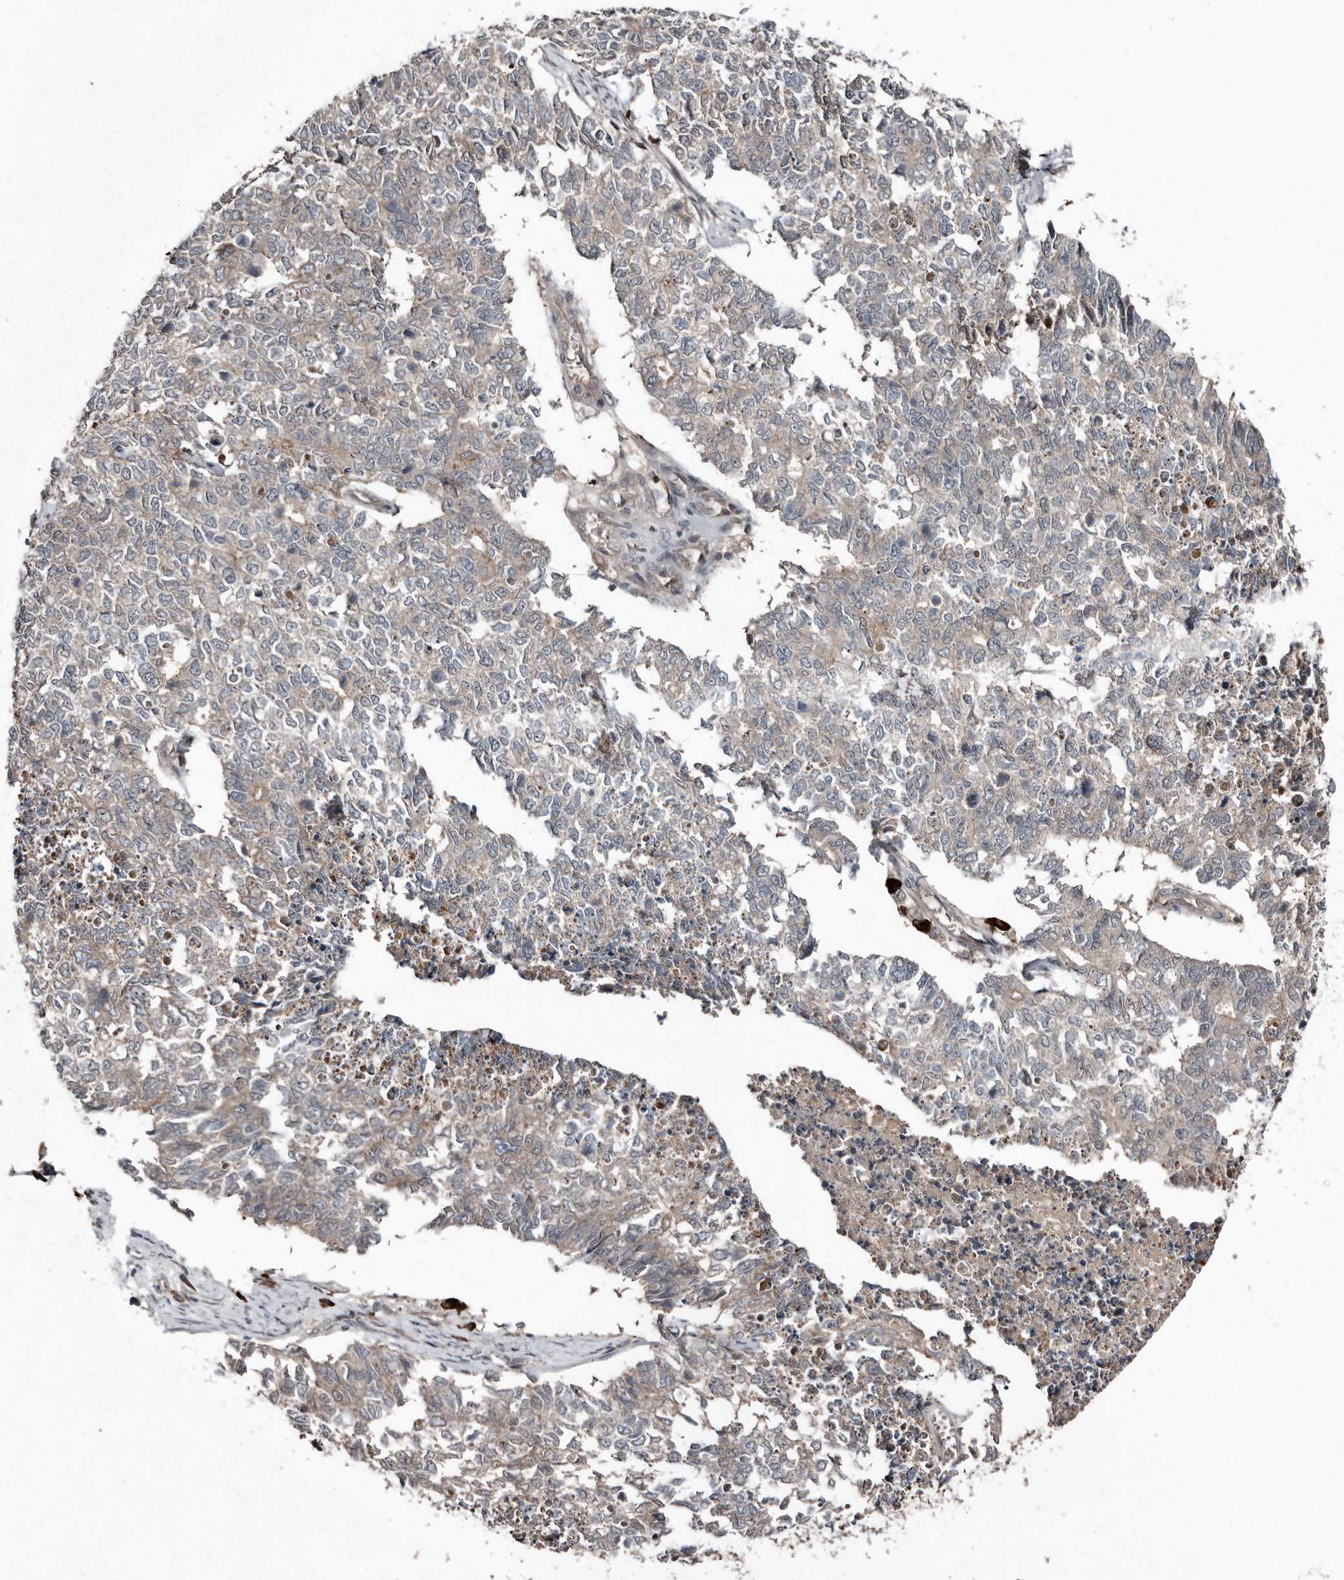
{"staining": {"intensity": "negative", "quantity": "none", "location": "none"}, "tissue": "cervical cancer", "cell_type": "Tumor cells", "image_type": "cancer", "snomed": [{"axis": "morphology", "description": "Squamous cell carcinoma, NOS"}, {"axis": "topography", "description": "Cervix"}], "caption": "There is no significant expression in tumor cells of squamous cell carcinoma (cervical). The staining is performed using DAB brown chromogen with nuclei counter-stained in using hematoxylin.", "gene": "TEAD3", "patient": {"sex": "female", "age": 63}}